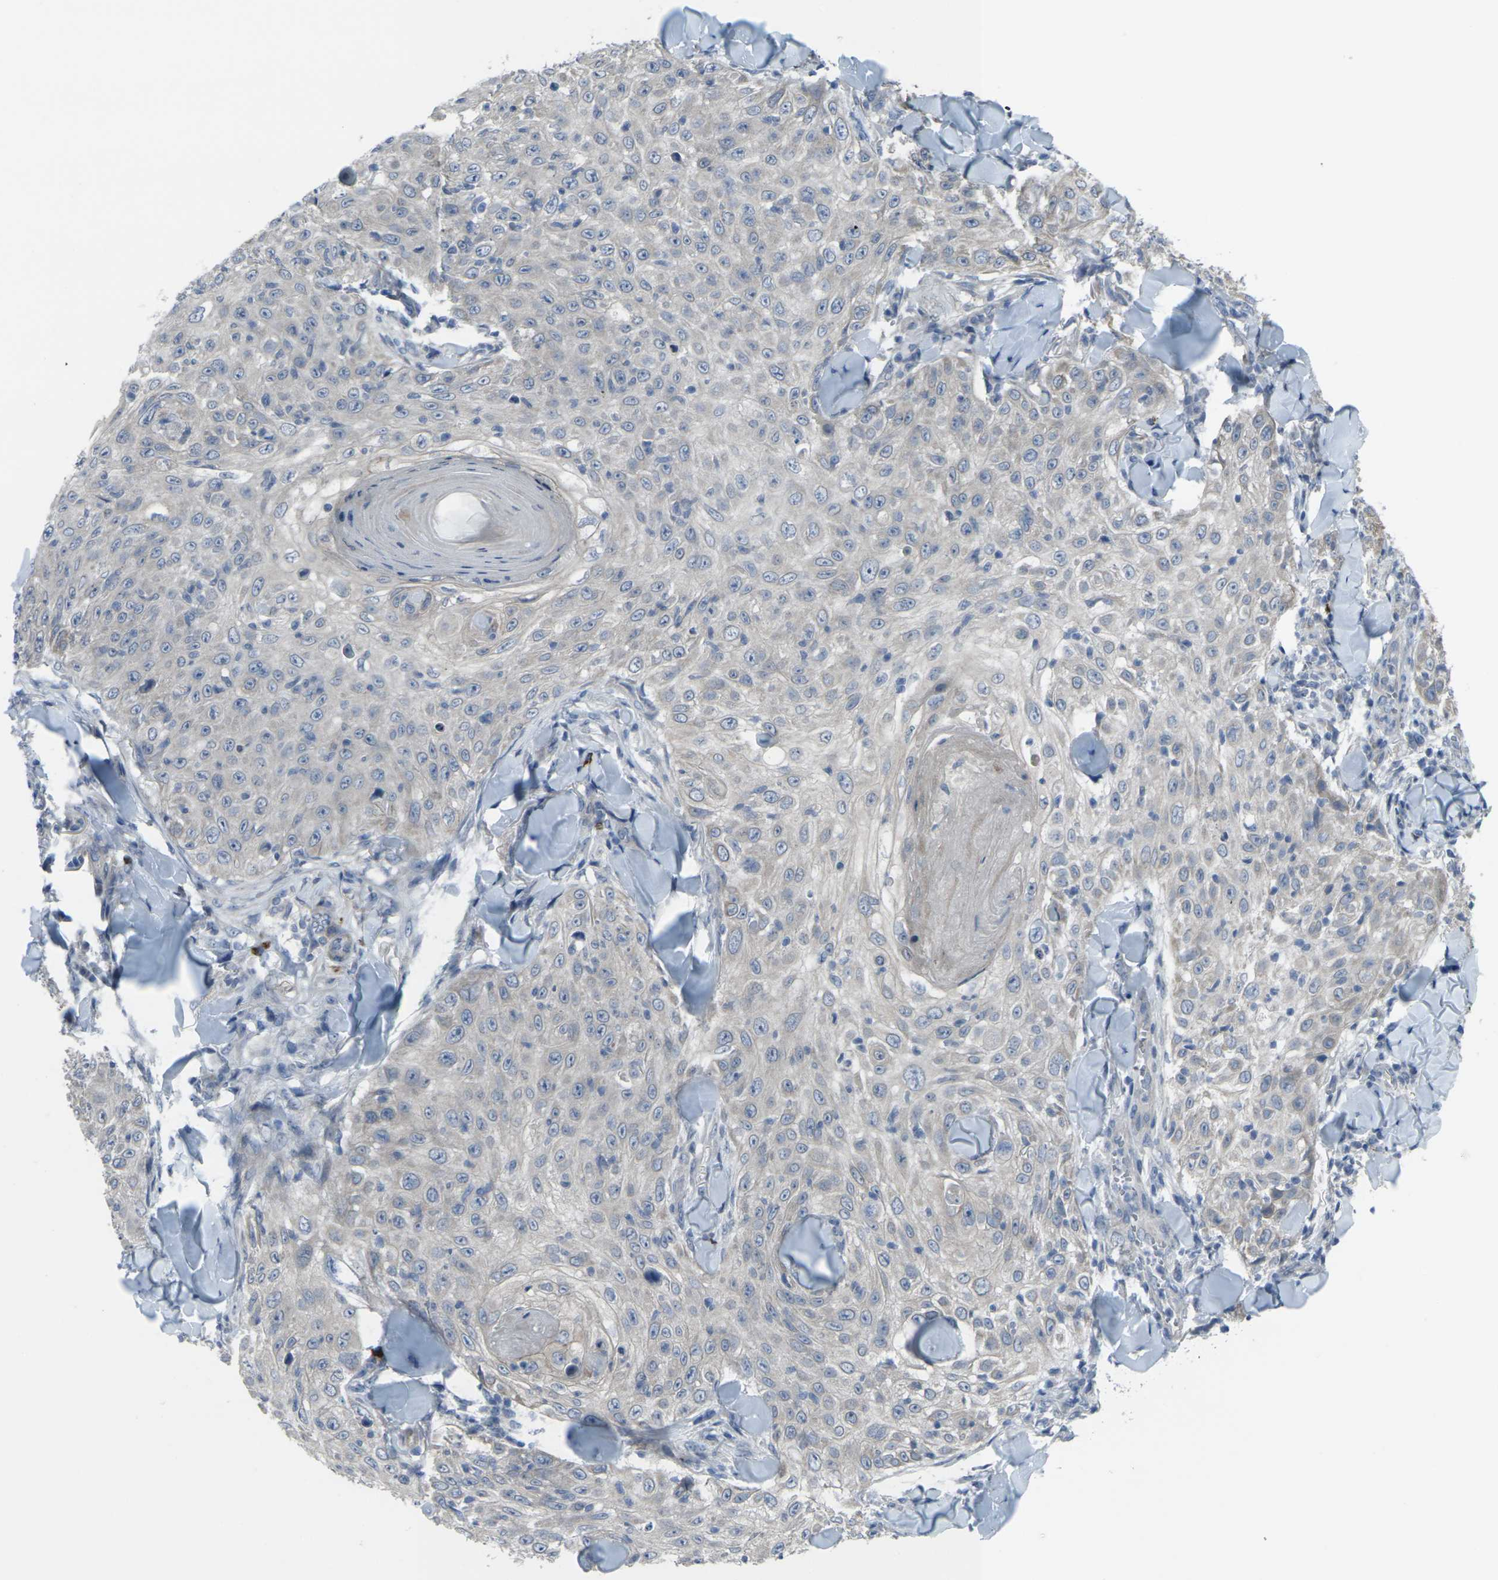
{"staining": {"intensity": "negative", "quantity": "none", "location": "none"}, "tissue": "skin cancer", "cell_type": "Tumor cells", "image_type": "cancer", "snomed": [{"axis": "morphology", "description": "Squamous cell carcinoma, NOS"}, {"axis": "topography", "description": "Skin"}], "caption": "Human squamous cell carcinoma (skin) stained for a protein using immunohistochemistry reveals no expression in tumor cells.", "gene": "CCR10", "patient": {"sex": "male", "age": 86}}